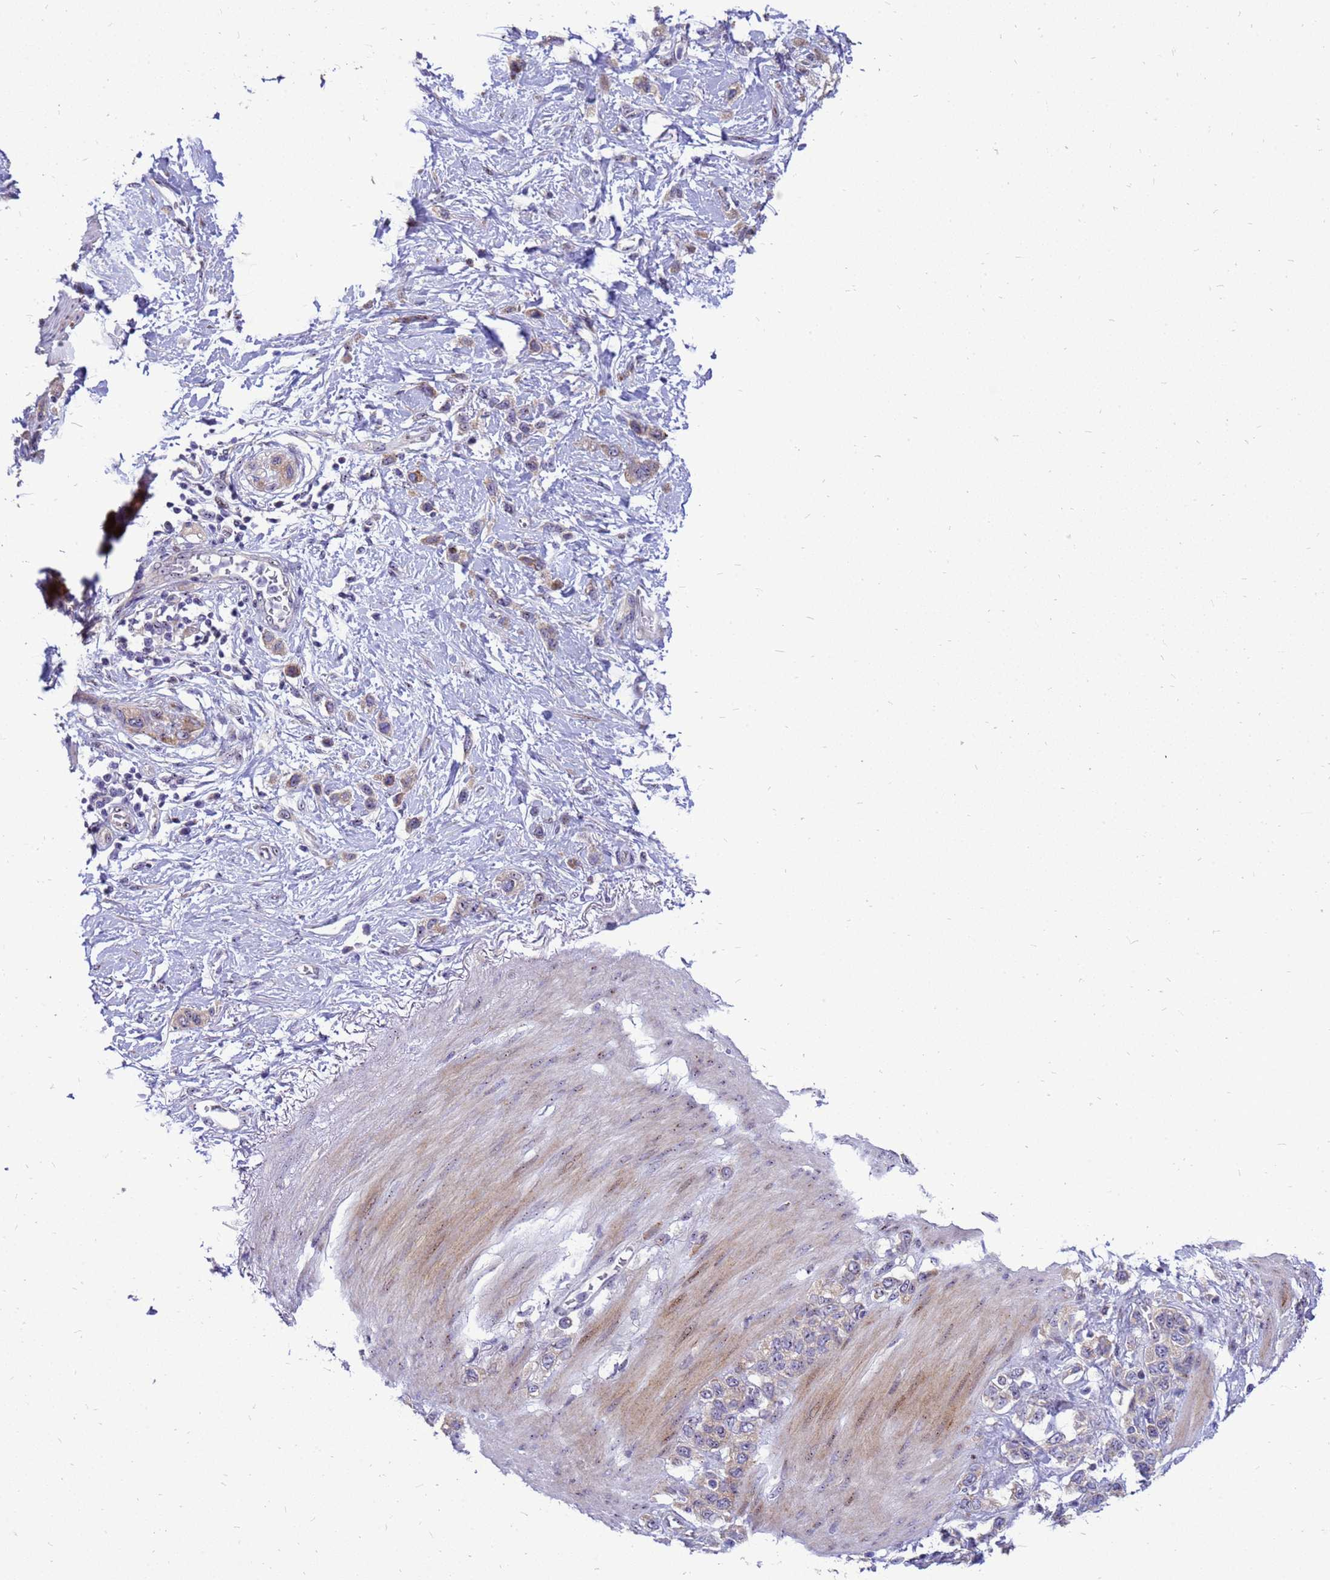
{"staining": {"intensity": "weak", "quantity": ">75%", "location": "cytoplasmic/membranous"}, "tissue": "stomach cancer", "cell_type": "Tumor cells", "image_type": "cancer", "snomed": [{"axis": "morphology", "description": "Adenocarcinoma, NOS"}, {"axis": "morphology", "description": "Adenocarcinoma, High grade"}, {"axis": "topography", "description": "Stomach, upper"}, {"axis": "topography", "description": "Stomach, lower"}], "caption": "Protein expression analysis of stomach cancer (high-grade adenocarcinoma) displays weak cytoplasmic/membranous expression in about >75% of tumor cells.", "gene": "RSPO1", "patient": {"sex": "female", "age": 65}}